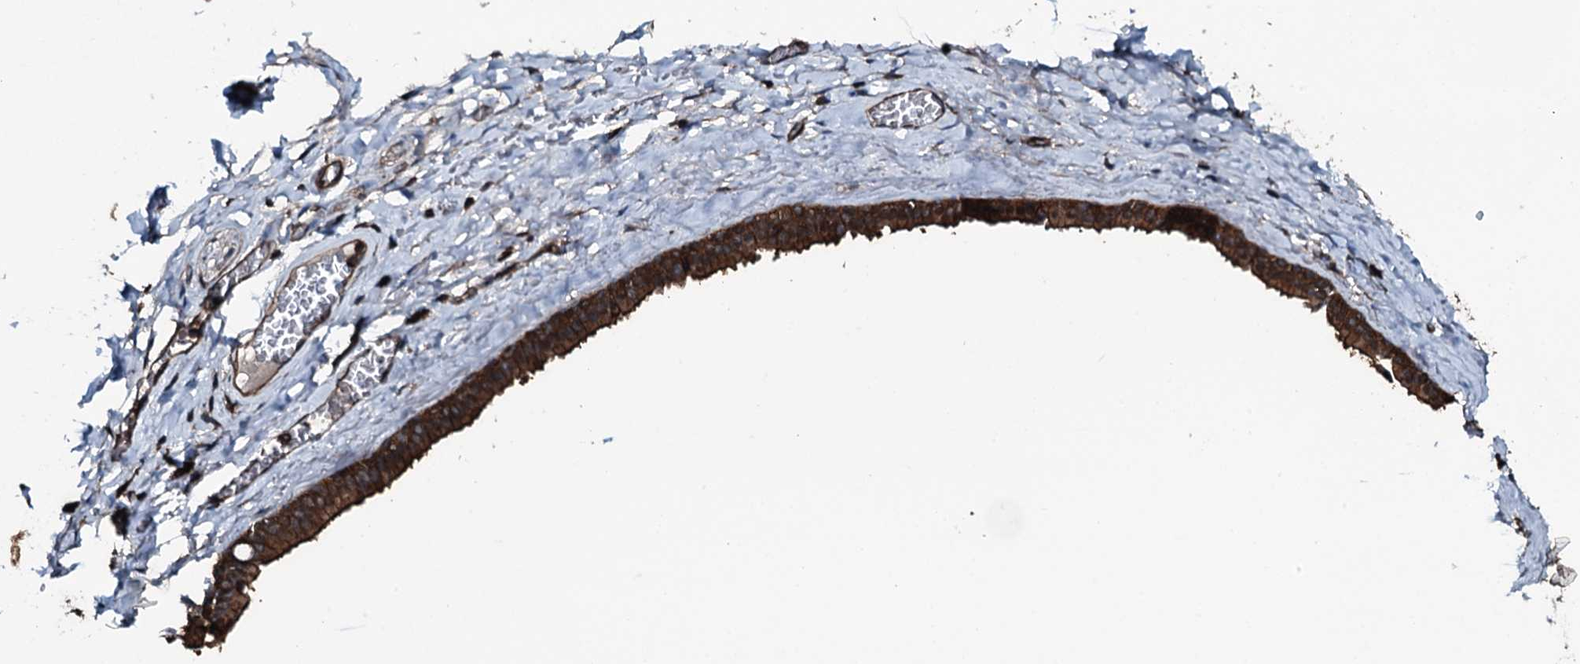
{"staining": {"intensity": "moderate", "quantity": "25%-75%", "location": "cytoplasmic/membranous"}, "tissue": "adipose tissue", "cell_type": "Adipocytes", "image_type": "normal", "snomed": [{"axis": "morphology", "description": "Normal tissue, NOS"}, {"axis": "topography", "description": "Salivary gland"}, {"axis": "topography", "description": "Peripheral nerve tissue"}], "caption": "Protein expression analysis of normal human adipose tissue reveals moderate cytoplasmic/membranous positivity in about 25%-75% of adipocytes.", "gene": "SLC25A38", "patient": {"sex": "male", "age": 62}}